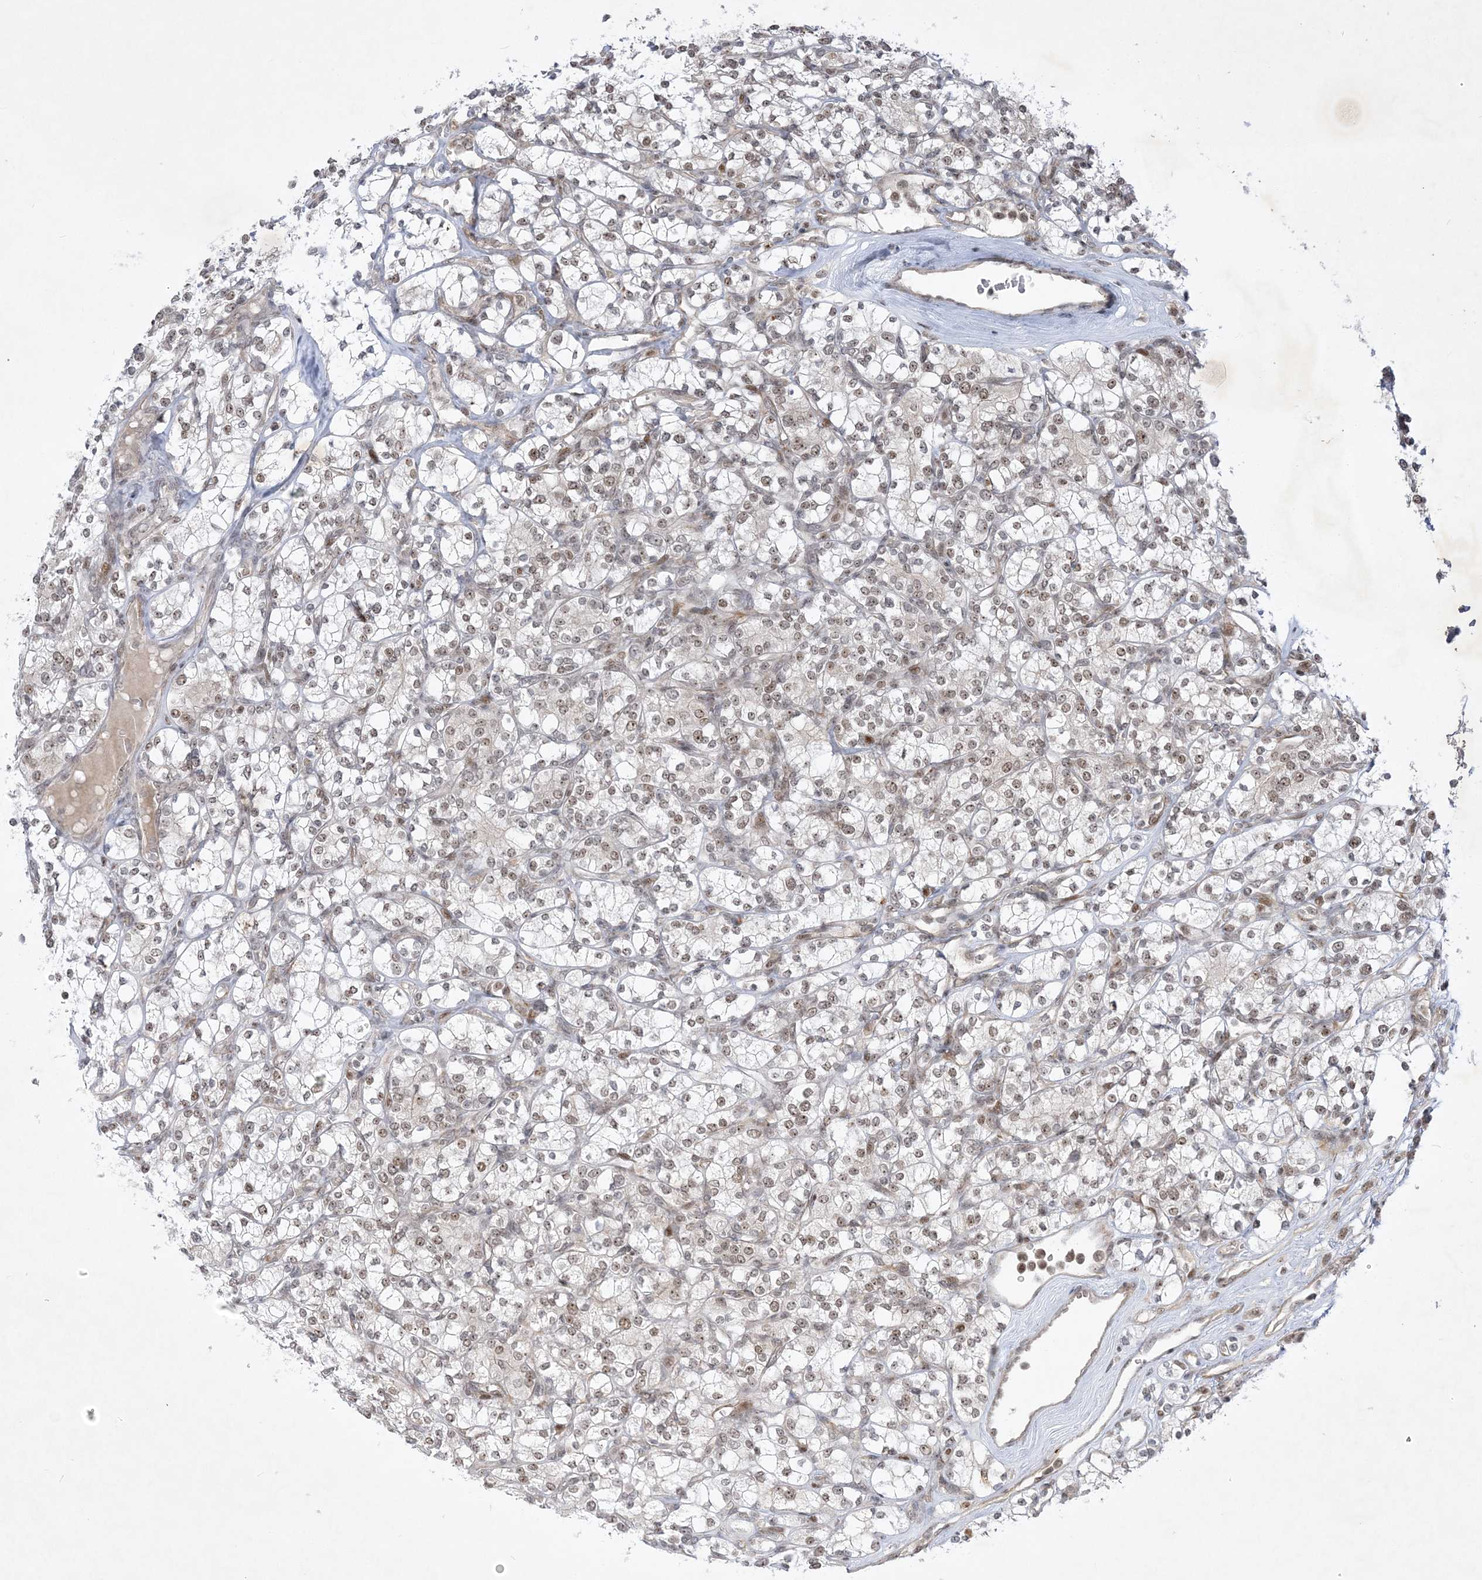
{"staining": {"intensity": "moderate", "quantity": "25%-75%", "location": "nuclear"}, "tissue": "renal cancer", "cell_type": "Tumor cells", "image_type": "cancer", "snomed": [{"axis": "morphology", "description": "Adenocarcinoma, NOS"}, {"axis": "topography", "description": "Kidney"}], "caption": "Renal adenocarcinoma tissue exhibits moderate nuclear positivity in about 25%-75% of tumor cells, visualized by immunohistochemistry.", "gene": "NPM3", "patient": {"sex": "male", "age": 77}}